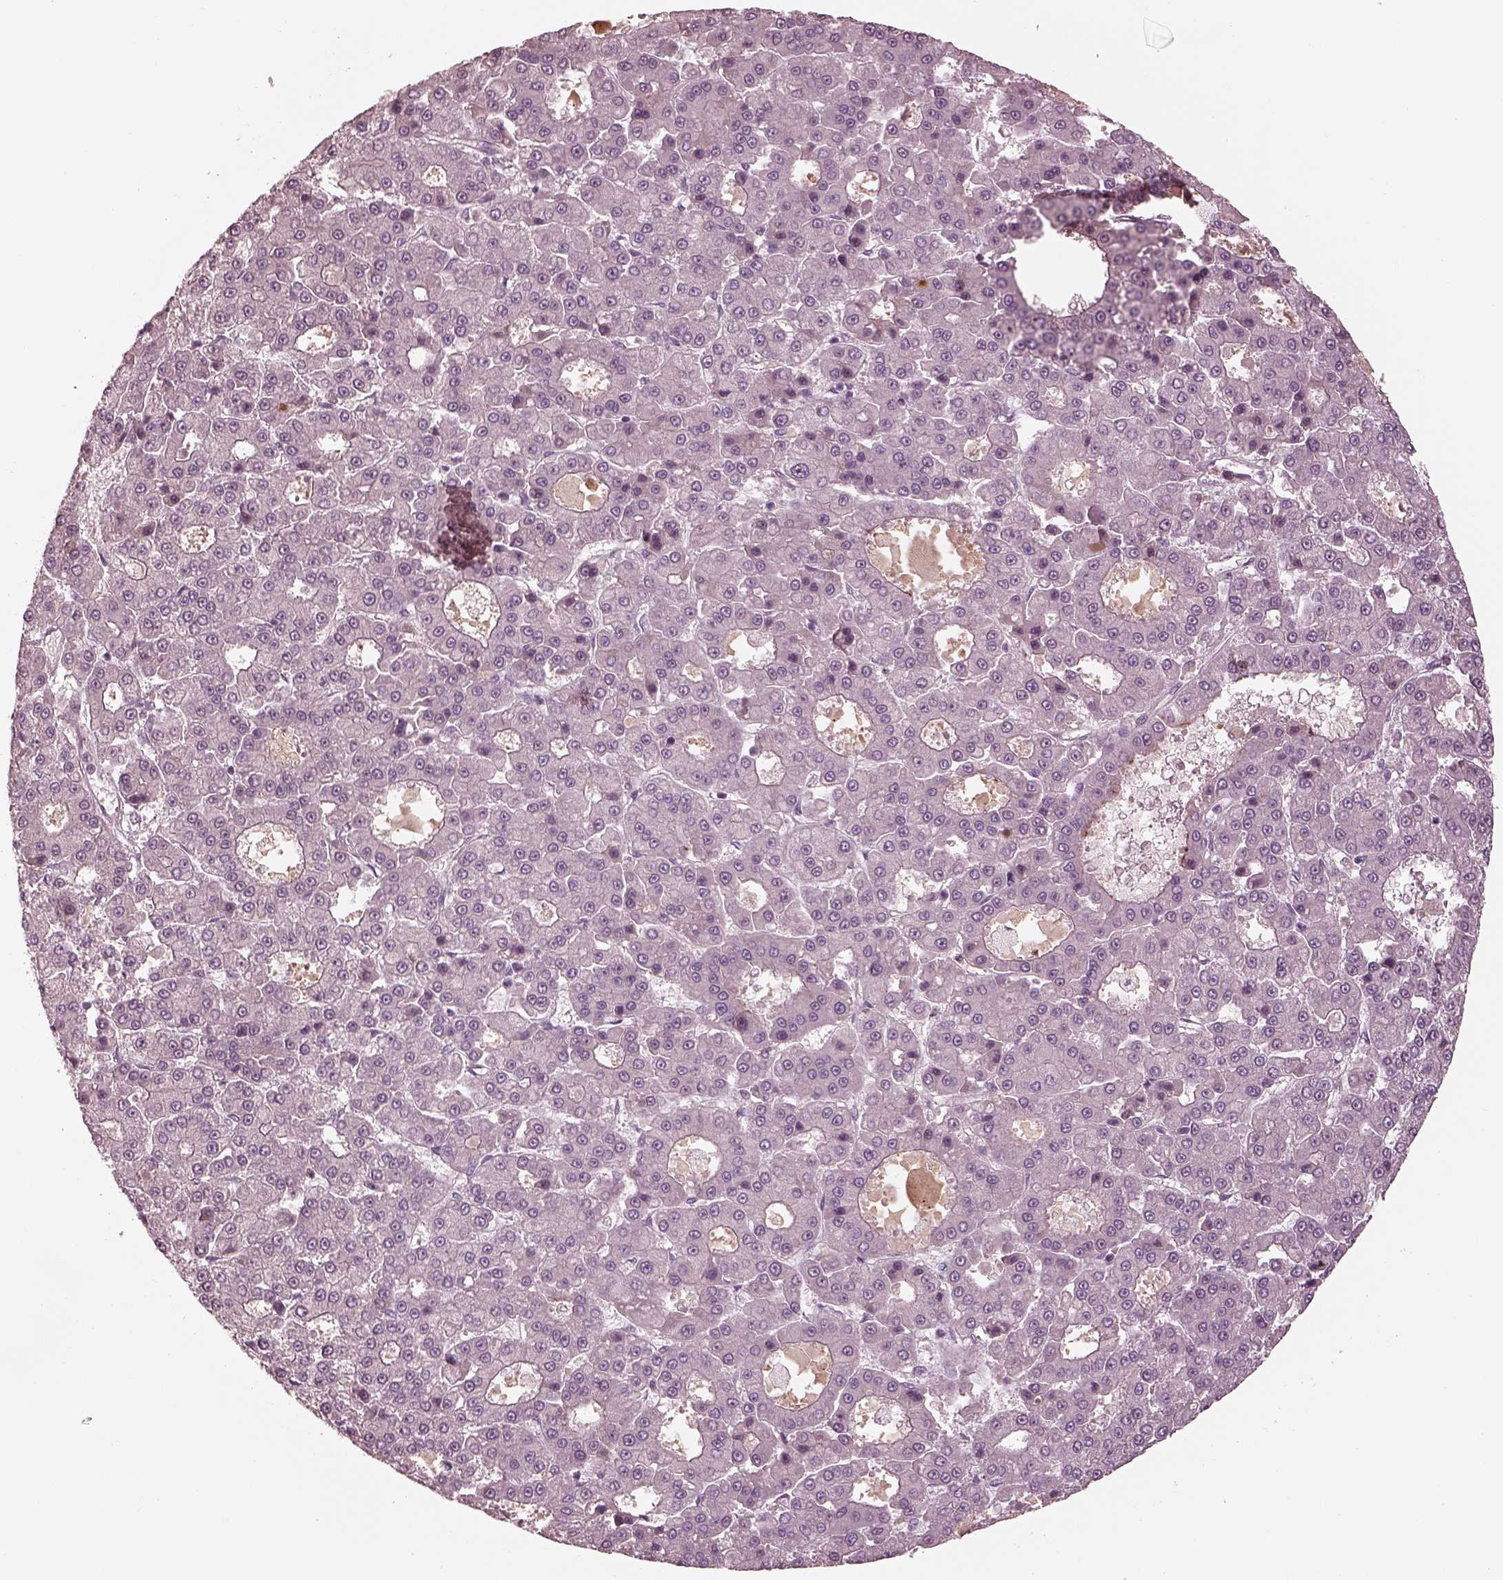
{"staining": {"intensity": "negative", "quantity": "none", "location": "none"}, "tissue": "liver cancer", "cell_type": "Tumor cells", "image_type": "cancer", "snomed": [{"axis": "morphology", "description": "Carcinoma, Hepatocellular, NOS"}, {"axis": "topography", "description": "Liver"}], "caption": "Immunohistochemistry (IHC) micrograph of liver cancer stained for a protein (brown), which shows no positivity in tumor cells.", "gene": "KCNA2", "patient": {"sex": "male", "age": 70}}